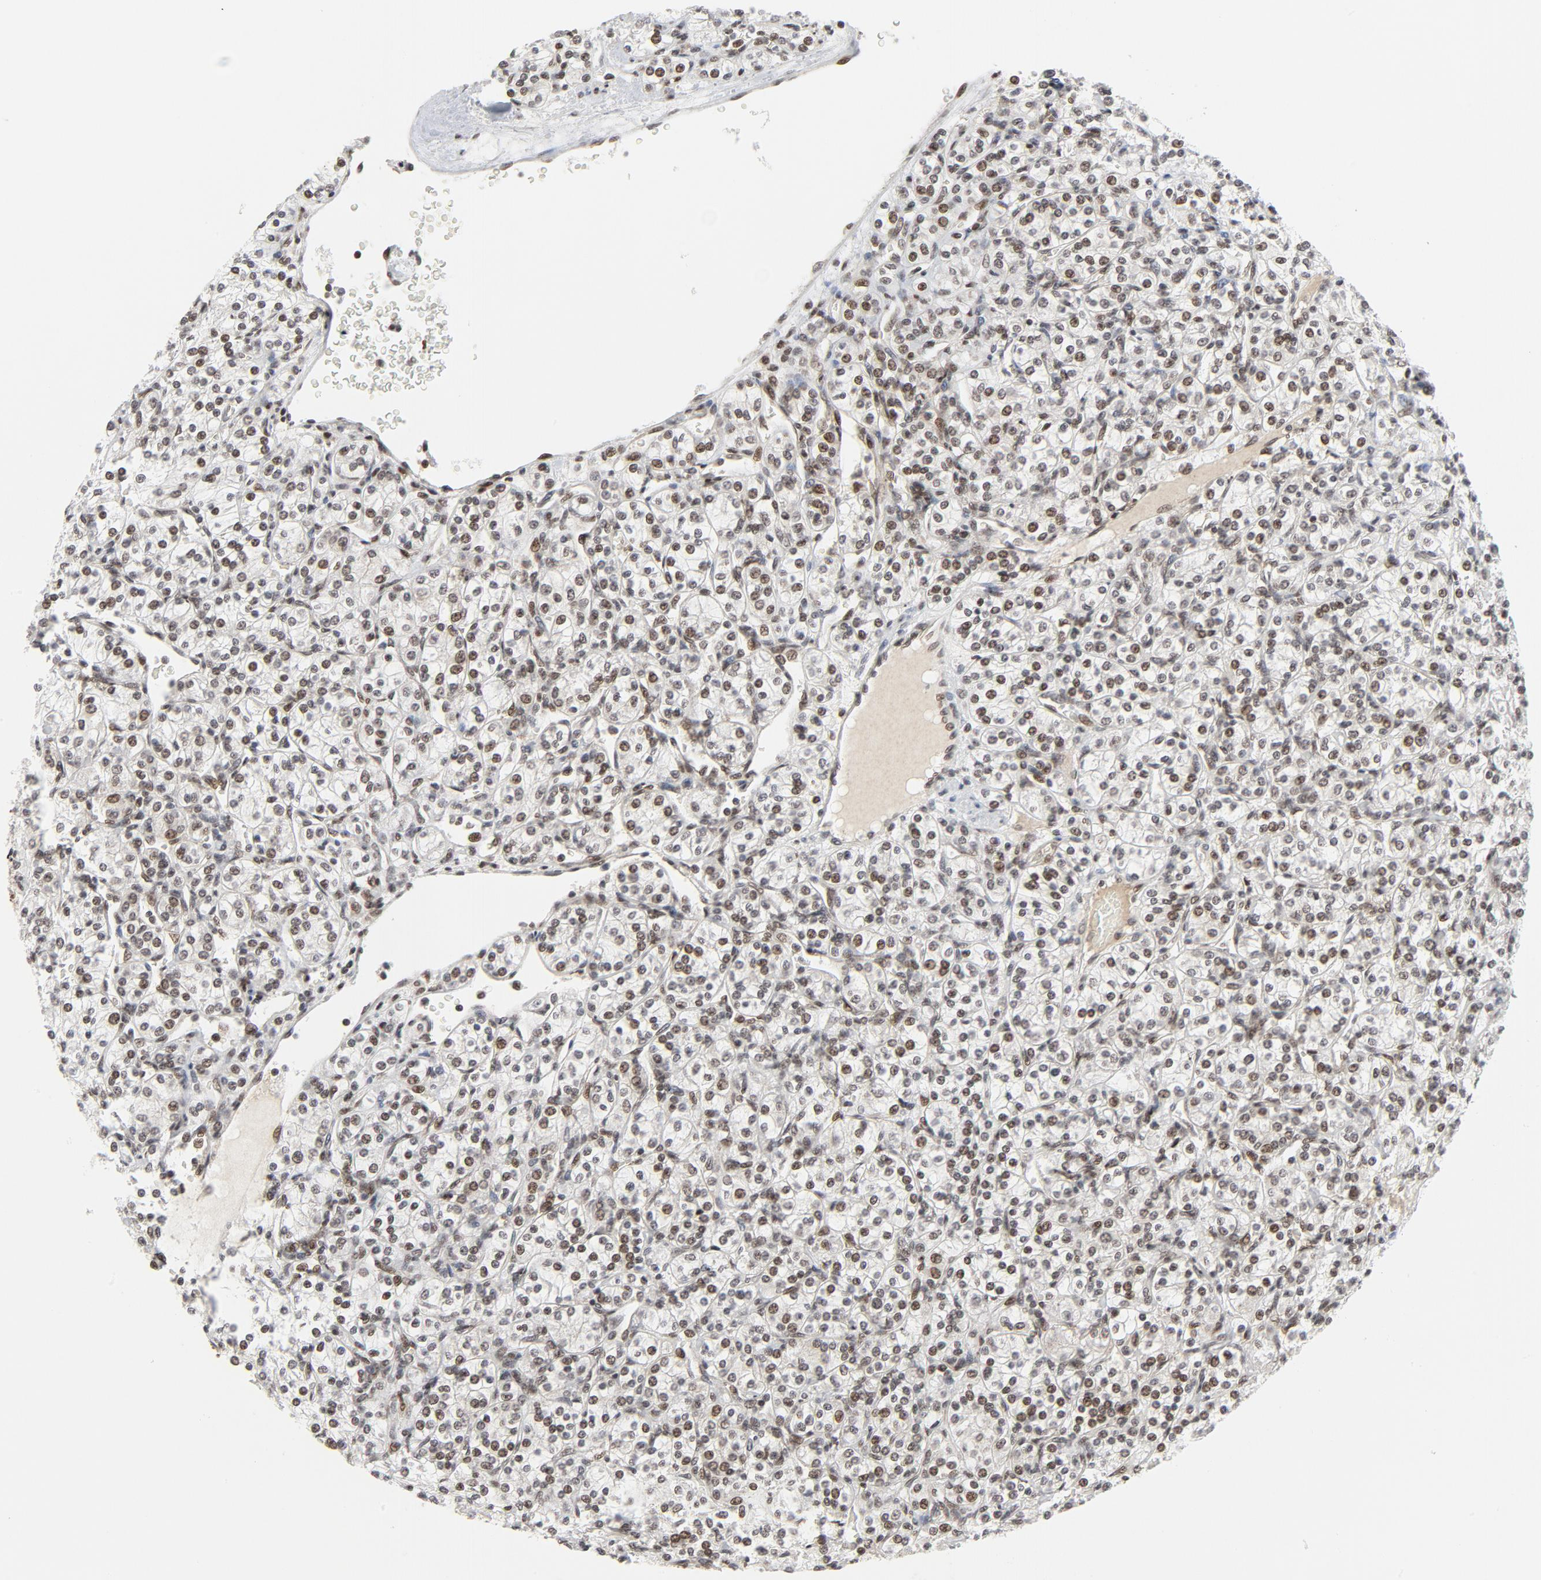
{"staining": {"intensity": "moderate", "quantity": ">75%", "location": "nuclear"}, "tissue": "renal cancer", "cell_type": "Tumor cells", "image_type": "cancer", "snomed": [{"axis": "morphology", "description": "Adenocarcinoma, NOS"}, {"axis": "topography", "description": "Kidney"}], "caption": "IHC micrograph of renal adenocarcinoma stained for a protein (brown), which exhibits medium levels of moderate nuclear staining in about >75% of tumor cells.", "gene": "ERCC1", "patient": {"sex": "male", "age": 77}}